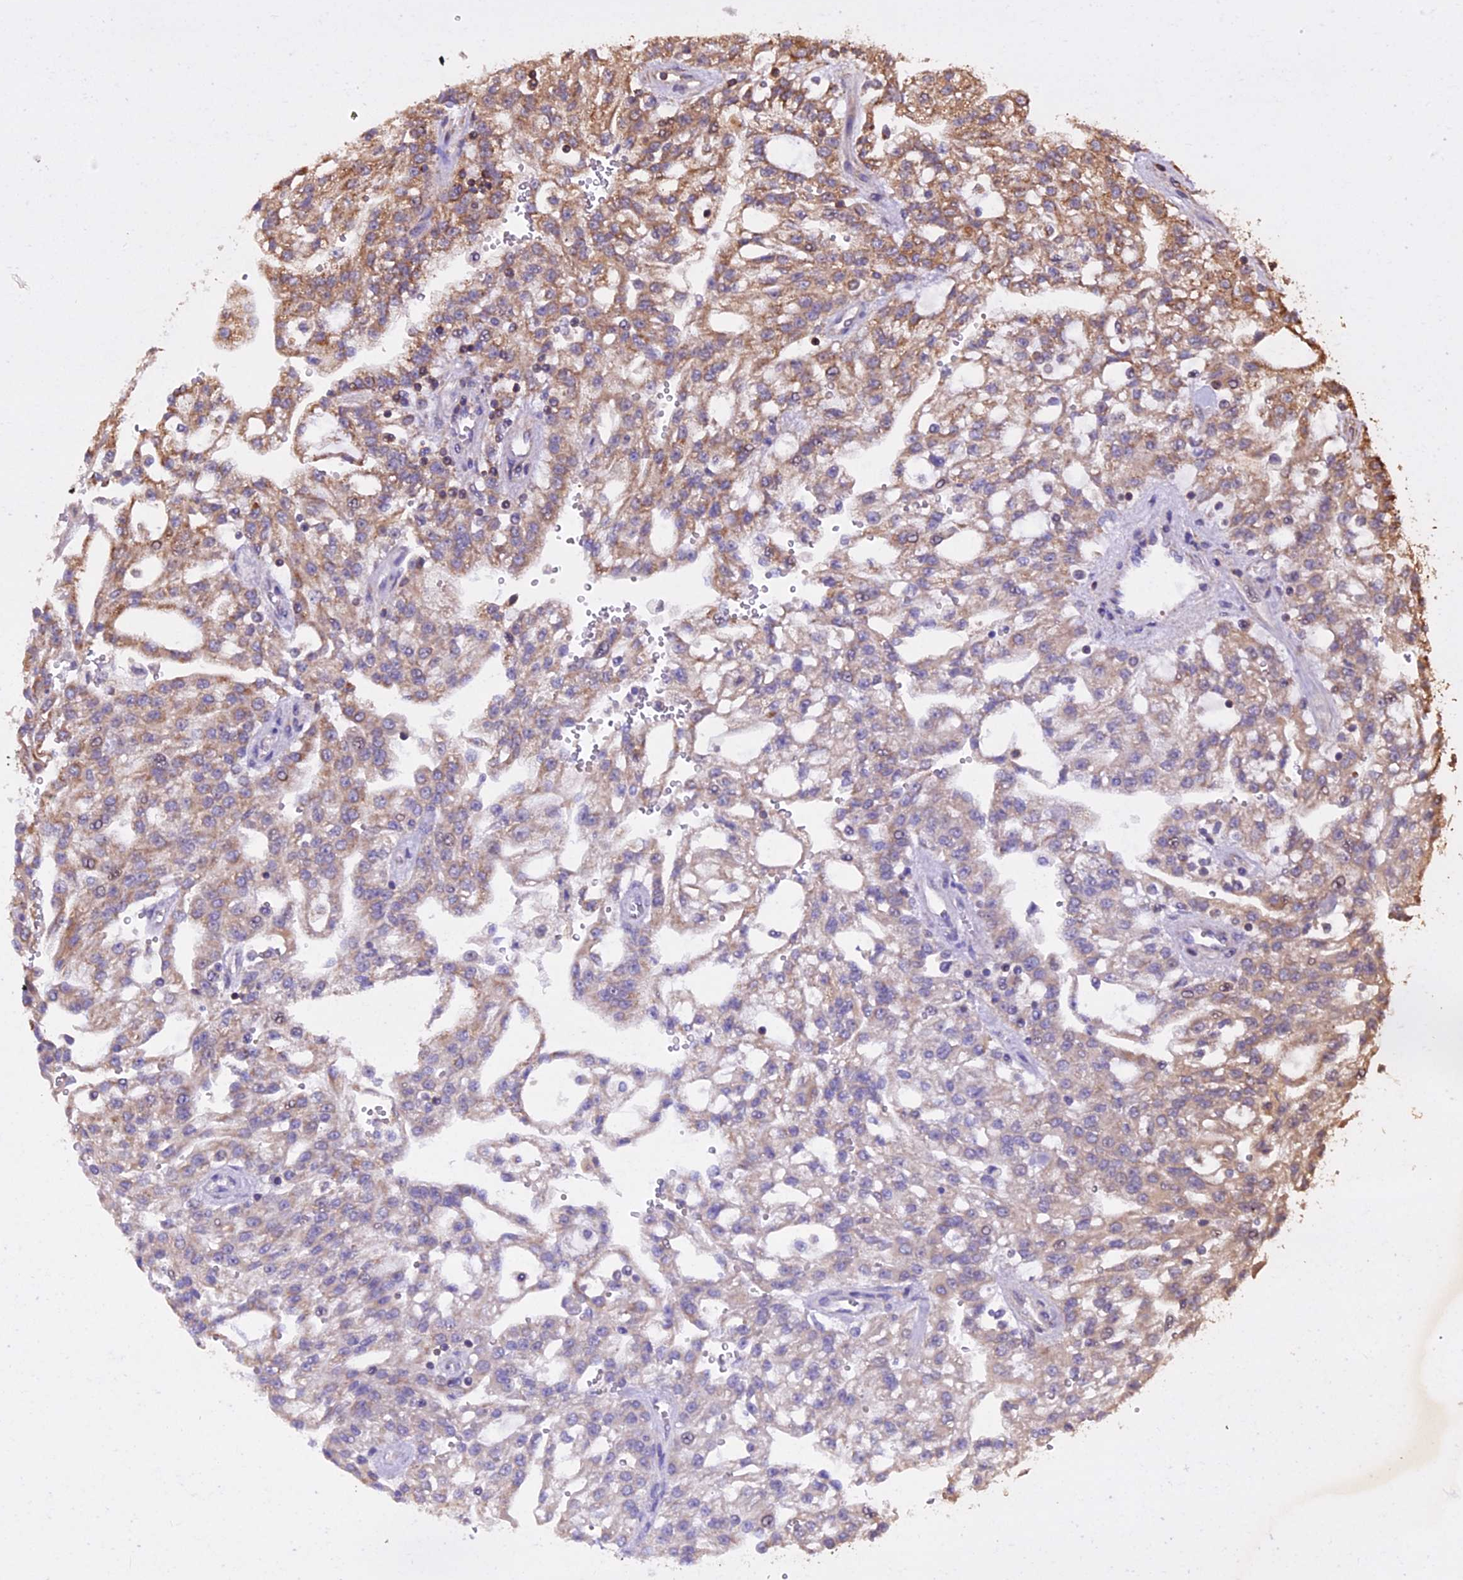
{"staining": {"intensity": "moderate", "quantity": "25%-75%", "location": "cytoplasmic/membranous"}, "tissue": "renal cancer", "cell_type": "Tumor cells", "image_type": "cancer", "snomed": [{"axis": "morphology", "description": "Adenocarcinoma, NOS"}, {"axis": "topography", "description": "Kidney"}], "caption": "This photomicrograph exhibits immunohistochemistry staining of human adenocarcinoma (renal), with medium moderate cytoplasmic/membranous positivity in about 25%-75% of tumor cells.", "gene": "PKD2L2", "patient": {"sex": "male", "age": 63}}